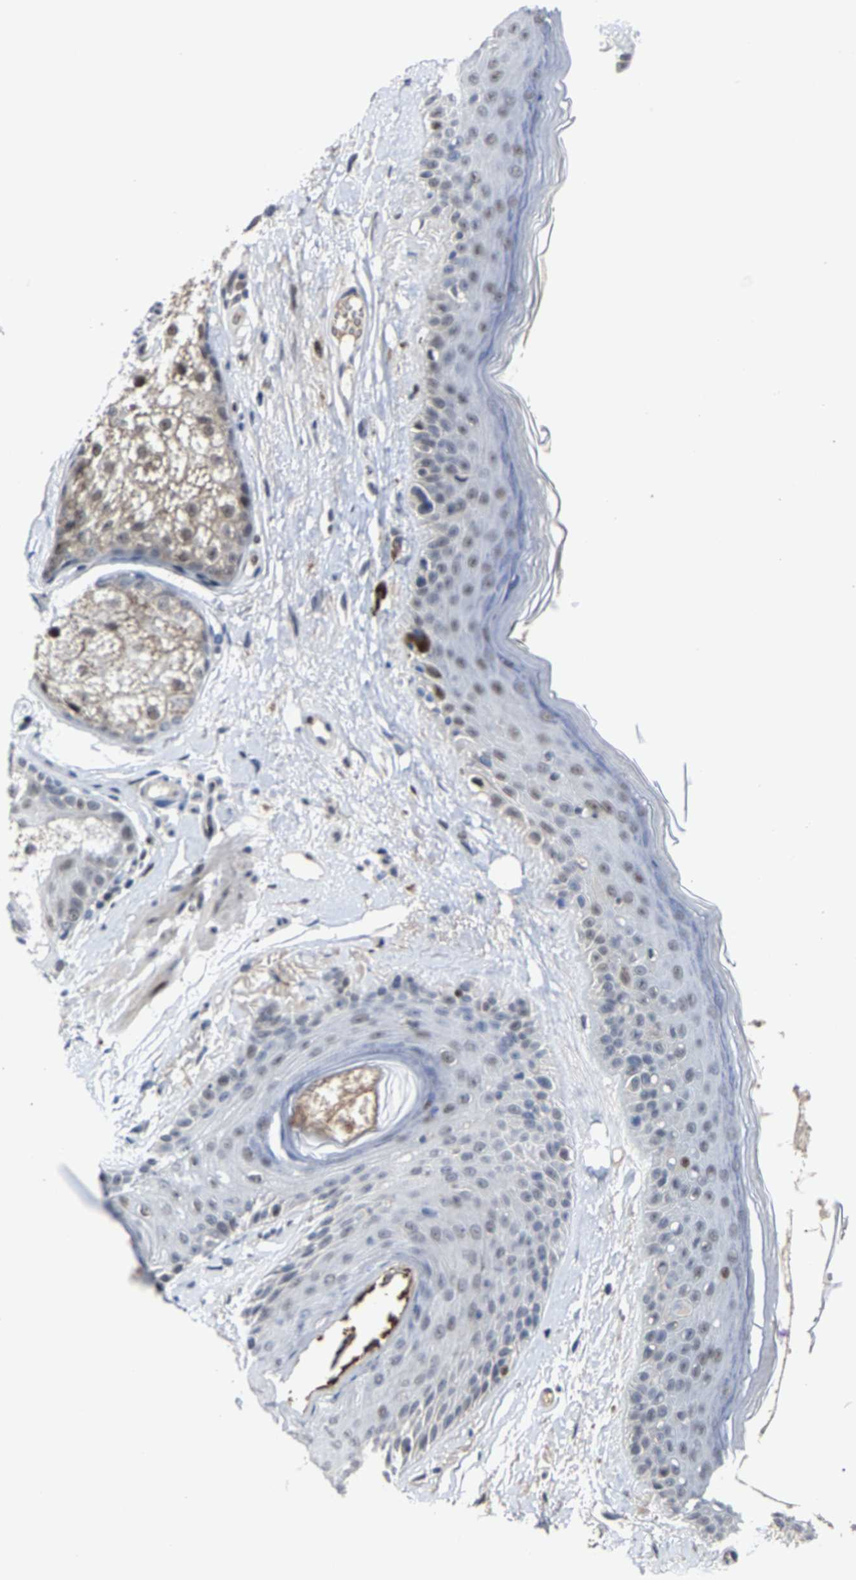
{"staining": {"intensity": "strong", "quantity": "<25%", "location": "nuclear"}, "tissue": "oral mucosa", "cell_type": "Squamous epithelial cells", "image_type": "normal", "snomed": [{"axis": "morphology", "description": "Normal tissue, NOS"}, {"axis": "topography", "description": "Skin"}, {"axis": "topography", "description": "Oral tissue"}], "caption": "Immunohistochemistry micrograph of unremarkable oral mucosa: human oral mucosa stained using immunohistochemistry (IHC) reveals medium levels of strong protein expression localized specifically in the nuclear of squamous epithelial cells, appearing as a nuclear brown color.", "gene": "LSM8", "patient": {"sex": "male", "age": 84}}